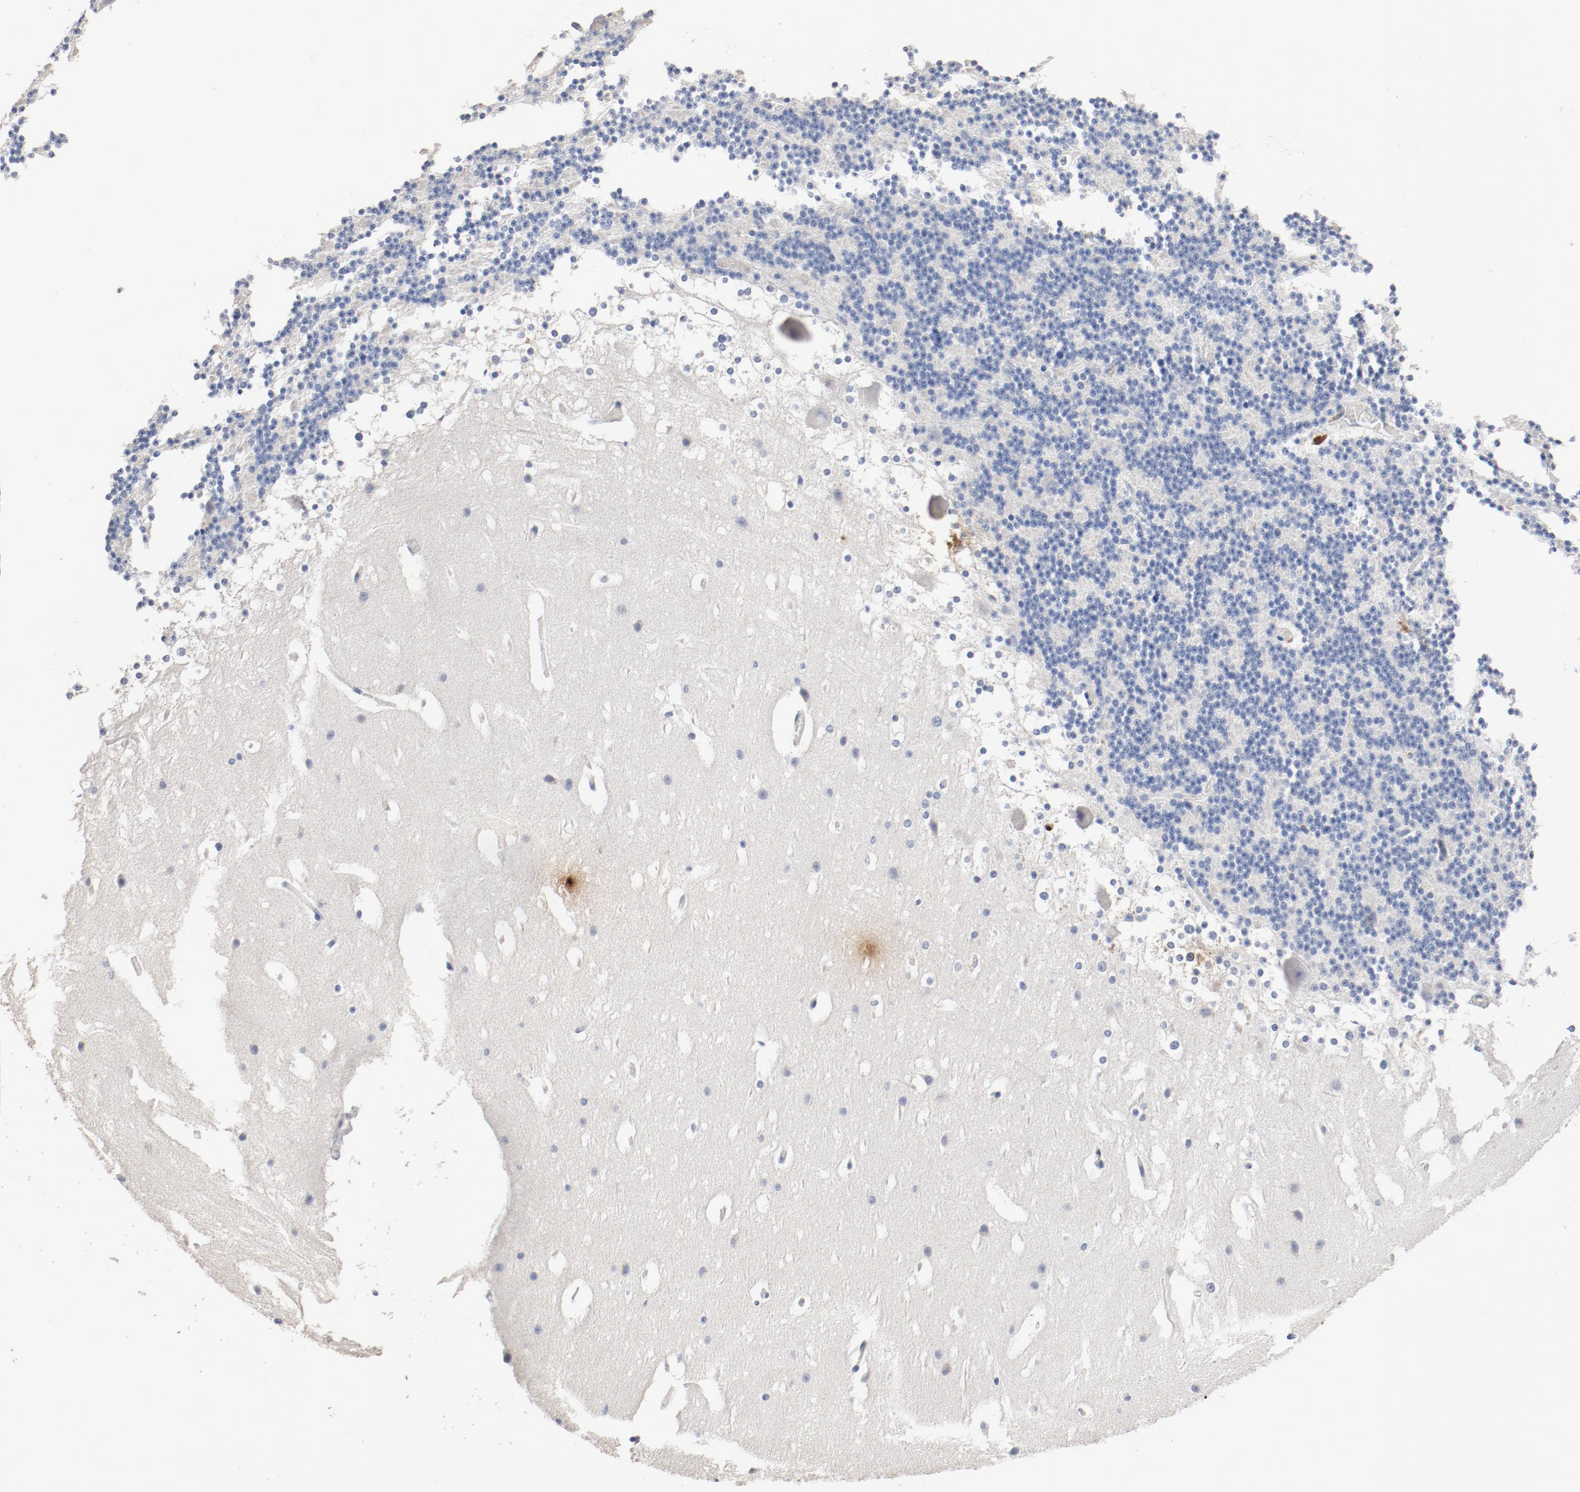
{"staining": {"intensity": "negative", "quantity": "none", "location": "none"}, "tissue": "cerebellum", "cell_type": "Cells in granular layer", "image_type": "normal", "snomed": [{"axis": "morphology", "description": "Normal tissue, NOS"}, {"axis": "topography", "description": "Cerebellum"}], "caption": "Histopathology image shows no significant protein staining in cells in granular layer of benign cerebellum.", "gene": "CD247", "patient": {"sex": "female", "age": 19}}